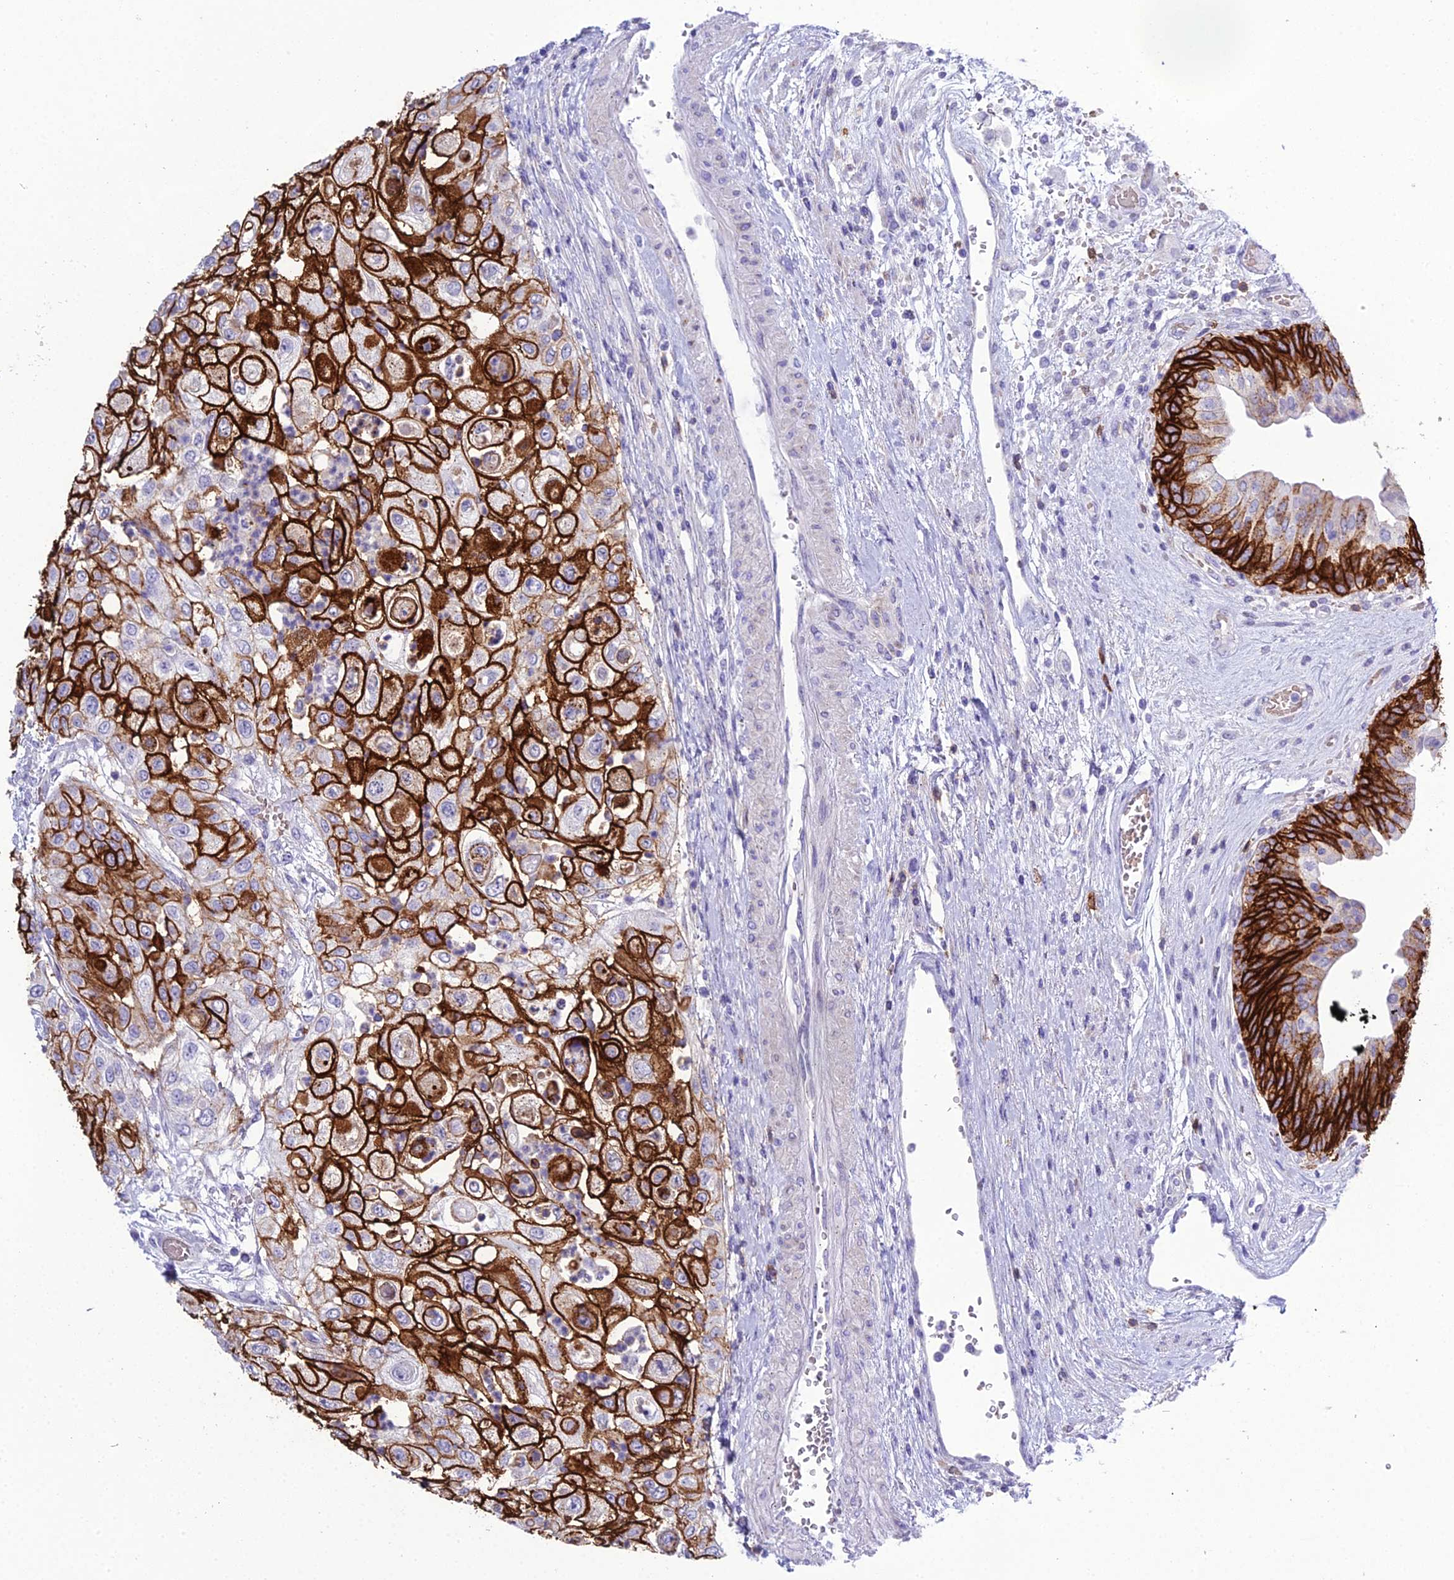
{"staining": {"intensity": "strong", "quantity": ">75%", "location": "cytoplasmic/membranous"}, "tissue": "urothelial cancer", "cell_type": "Tumor cells", "image_type": "cancer", "snomed": [{"axis": "morphology", "description": "Urothelial carcinoma, High grade"}, {"axis": "topography", "description": "Urinary bladder"}], "caption": "Immunohistochemical staining of human high-grade urothelial carcinoma demonstrates high levels of strong cytoplasmic/membranous protein positivity in about >75% of tumor cells. (Brightfield microscopy of DAB IHC at high magnification).", "gene": "OR1Q1", "patient": {"sex": "female", "age": 79}}